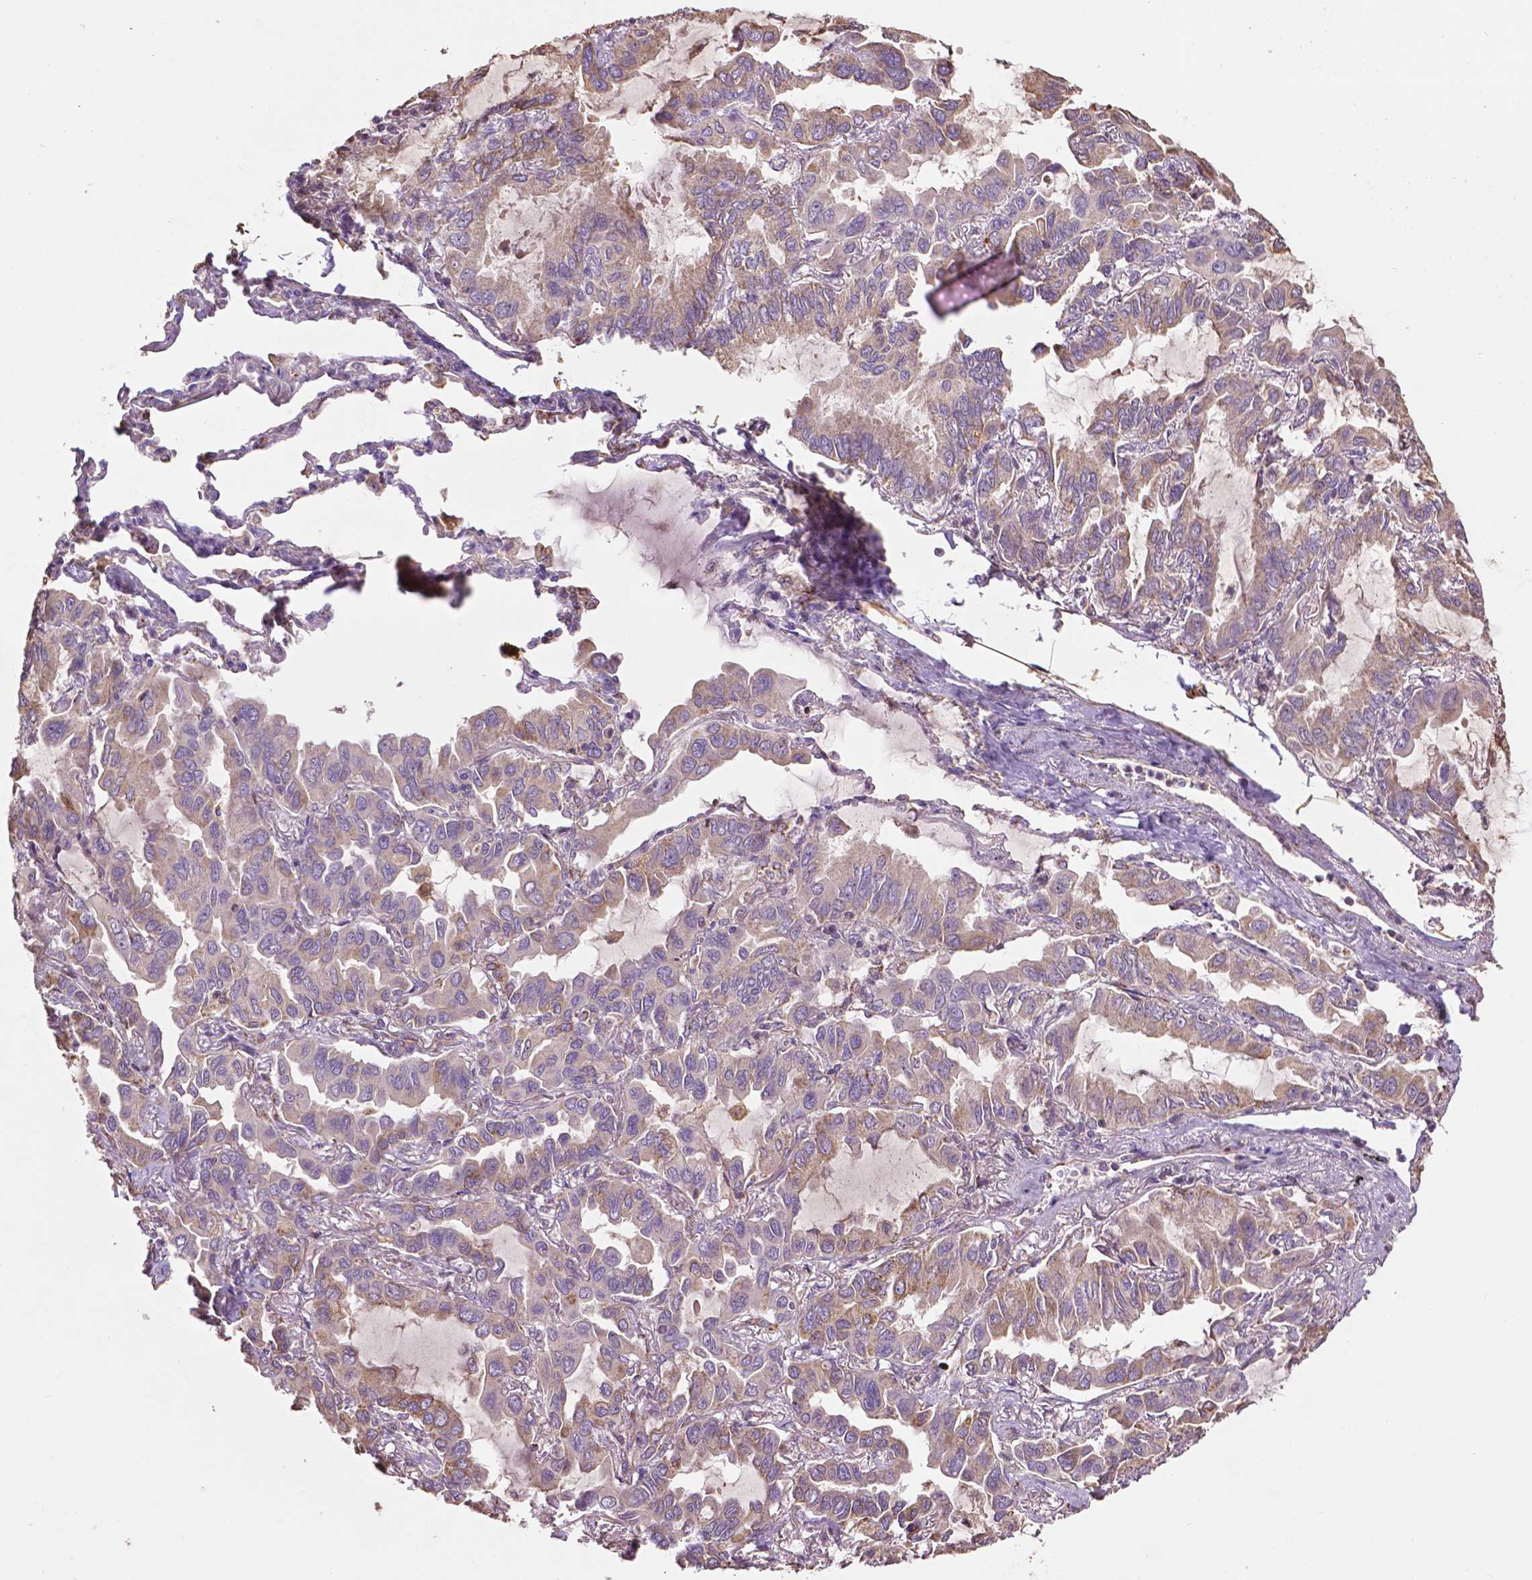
{"staining": {"intensity": "weak", "quantity": "<25%", "location": "cytoplasmic/membranous"}, "tissue": "lung cancer", "cell_type": "Tumor cells", "image_type": "cancer", "snomed": [{"axis": "morphology", "description": "Adenocarcinoma, NOS"}, {"axis": "topography", "description": "Lung"}], "caption": "Adenocarcinoma (lung) was stained to show a protein in brown. There is no significant staining in tumor cells.", "gene": "LRR1", "patient": {"sex": "male", "age": 64}}